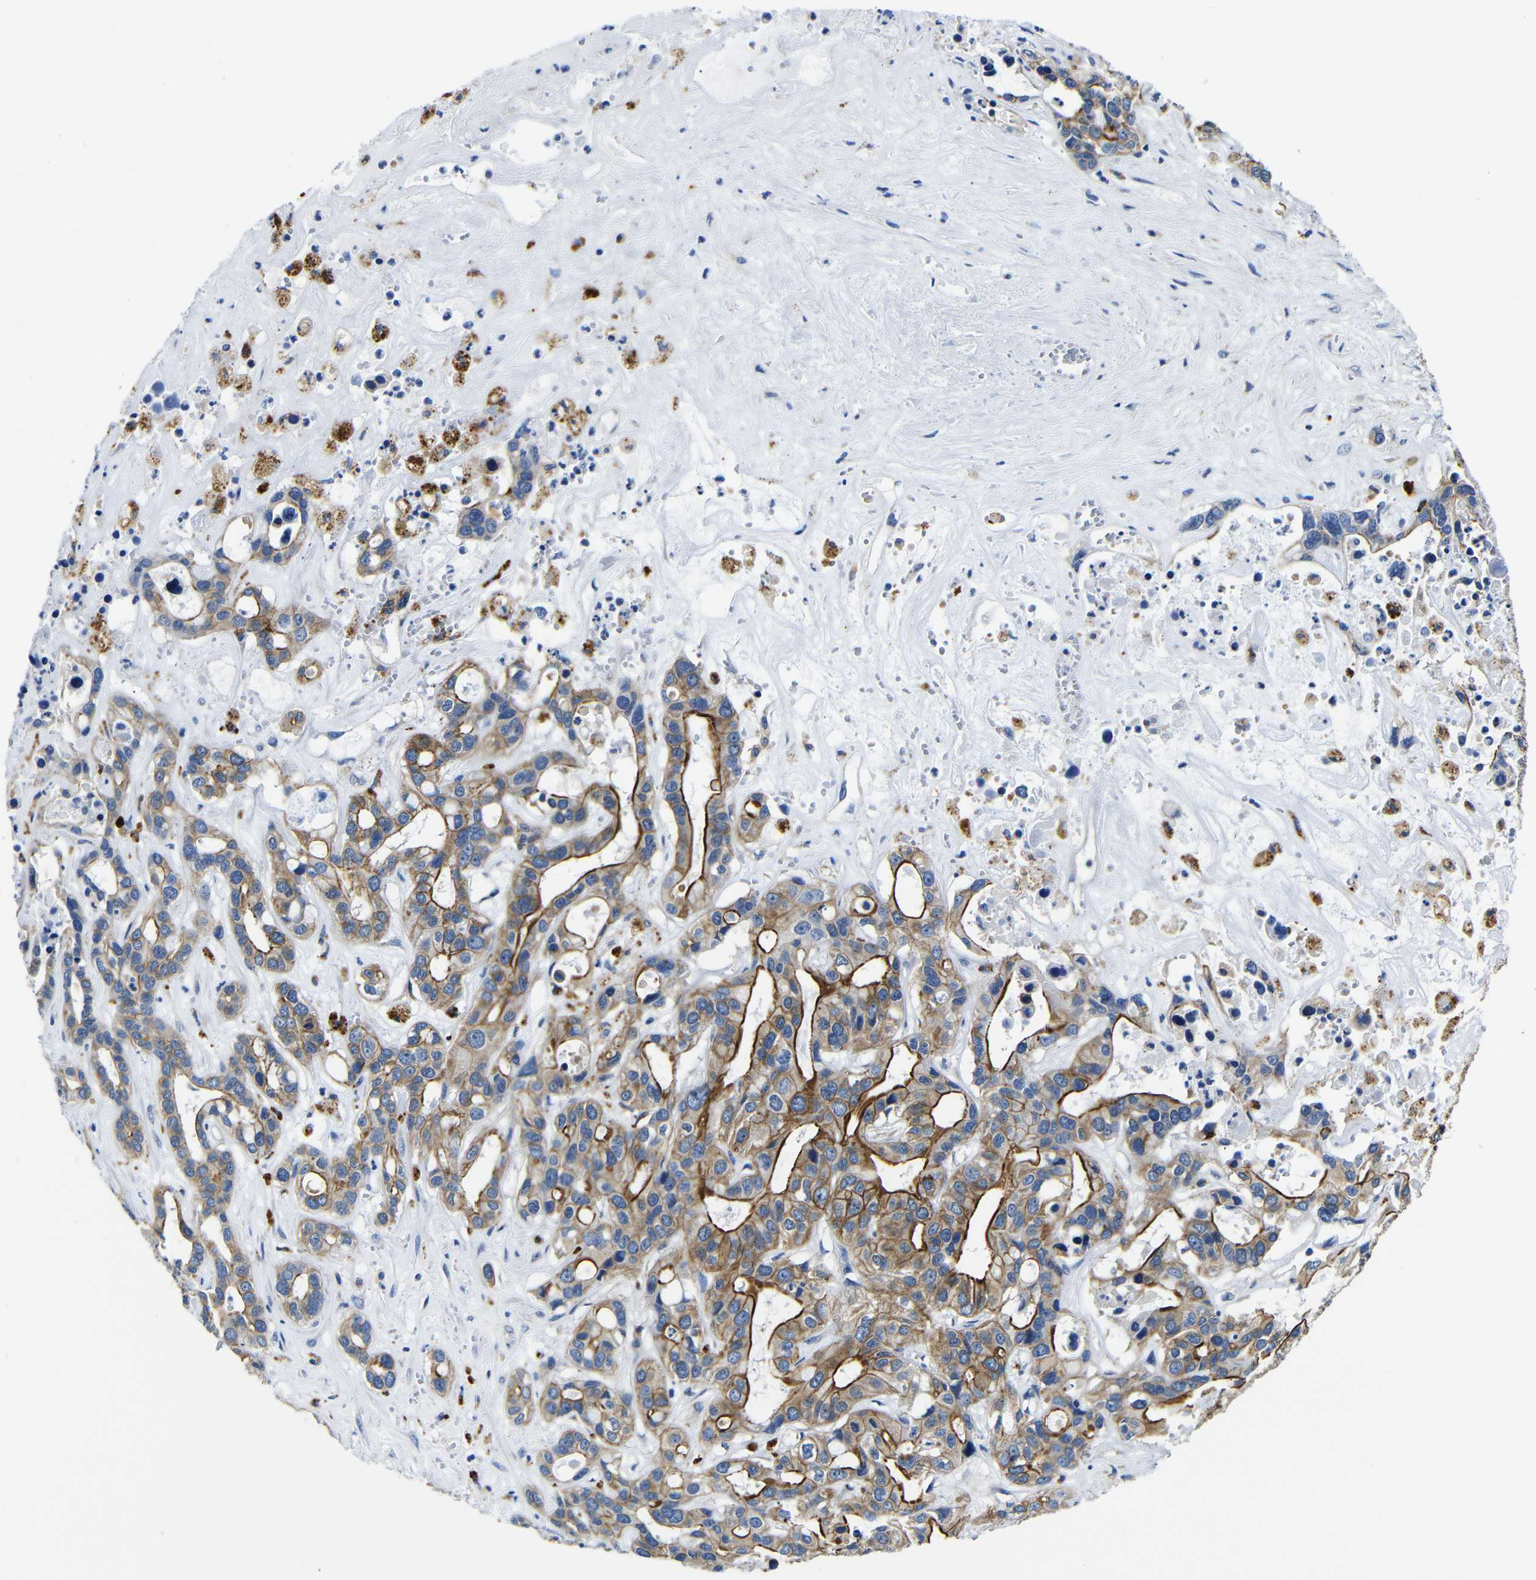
{"staining": {"intensity": "moderate", "quantity": "25%-75%", "location": "cytoplasmic/membranous"}, "tissue": "liver cancer", "cell_type": "Tumor cells", "image_type": "cancer", "snomed": [{"axis": "morphology", "description": "Cholangiocarcinoma"}, {"axis": "topography", "description": "Liver"}], "caption": "Immunohistochemistry (IHC) image of human liver cancer (cholangiocarcinoma) stained for a protein (brown), which reveals medium levels of moderate cytoplasmic/membranous staining in about 25%-75% of tumor cells.", "gene": "GIMAP2", "patient": {"sex": "female", "age": 65}}